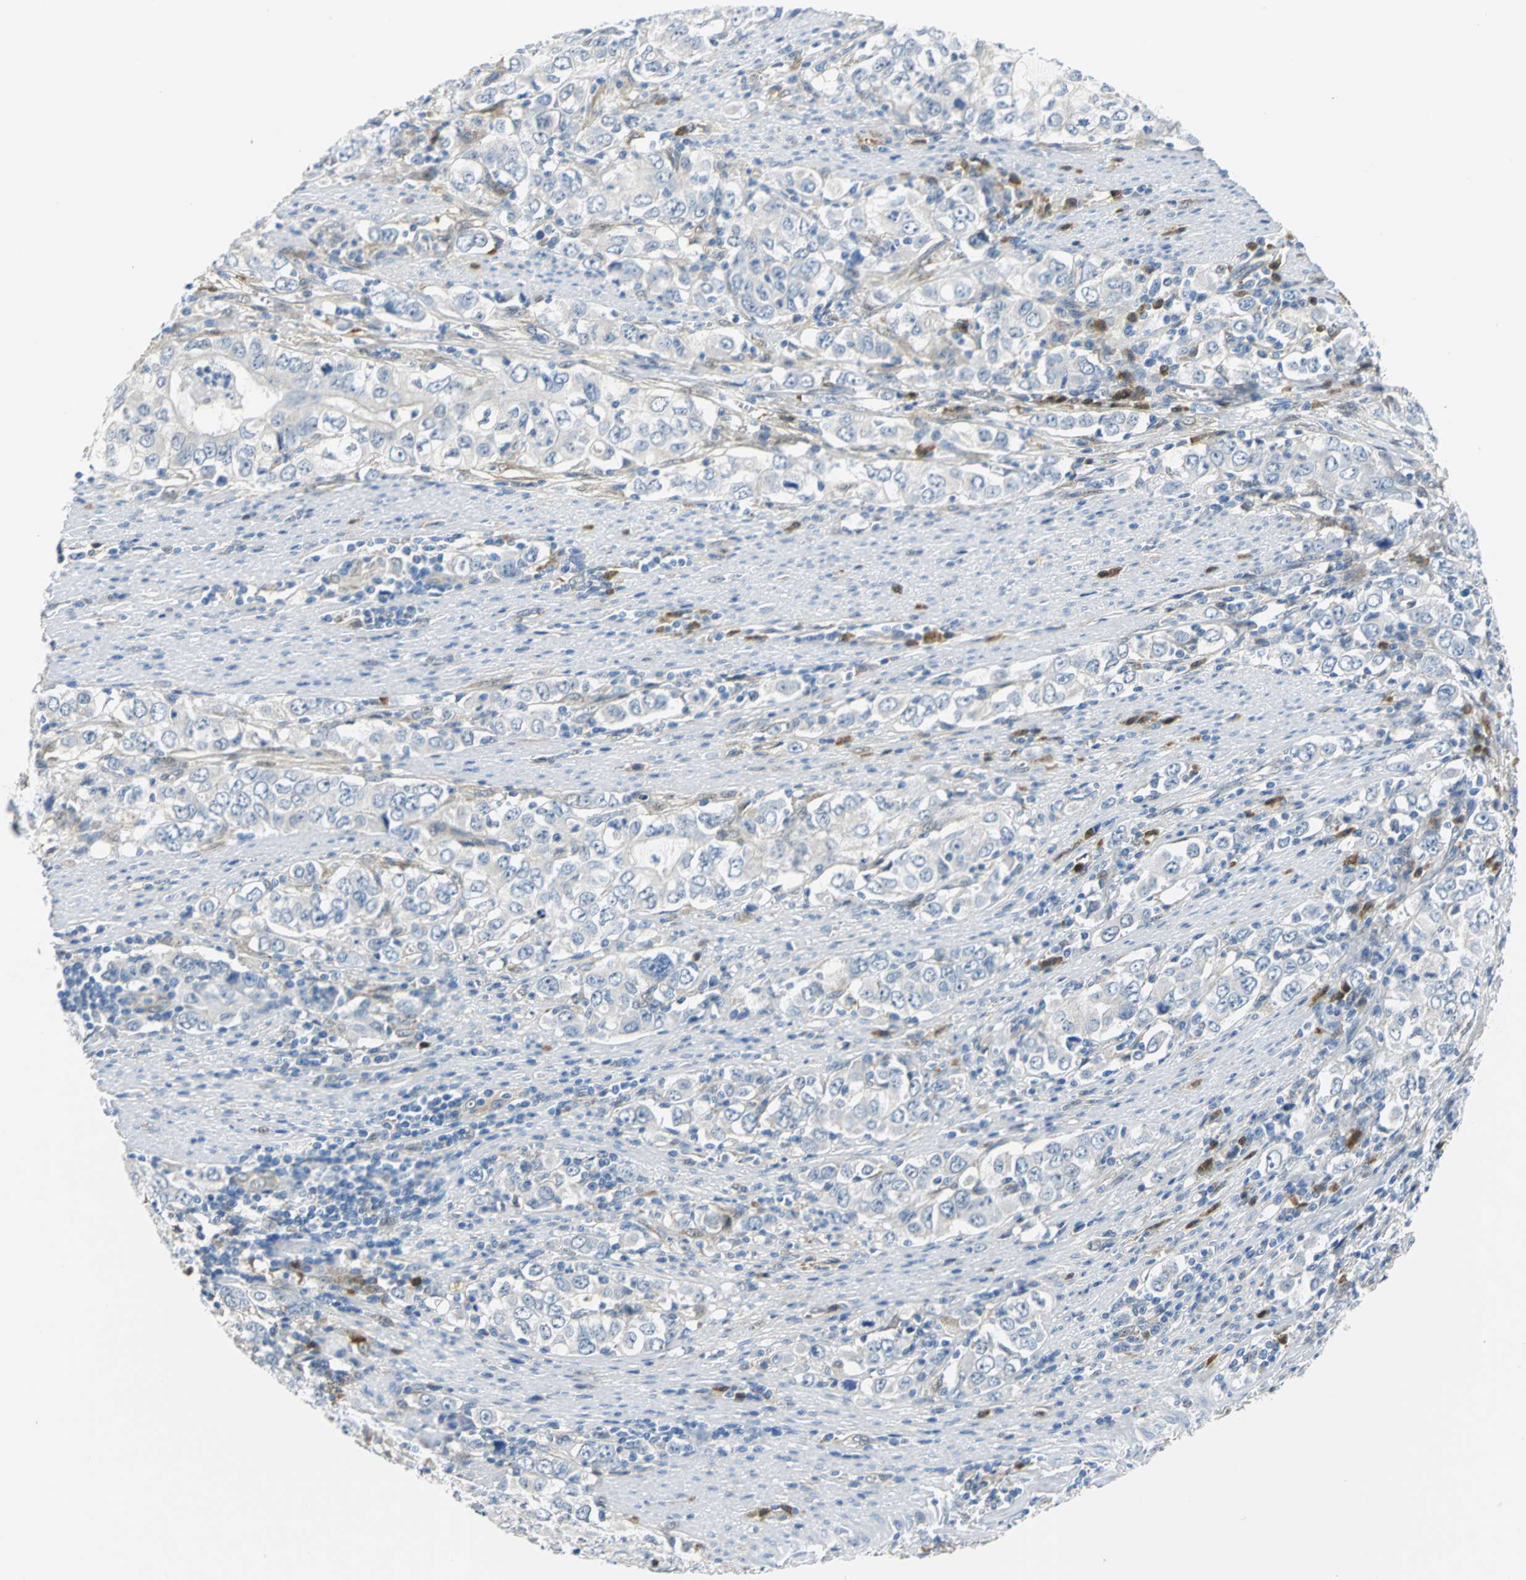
{"staining": {"intensity": "negative", "quantity": "none", "location": "none"}, "tissue": "stomach cancer", "cell_type": "Tumor cells", "image_type": "cancer", "snomed": [{"axis": "morphology", "description": "Adenocarcinoma, NOS"}, {"axis": "topography", "description": "Stomach, lower"}], "caption": "Protein analysis of adenocarcinoma (stomach) shows no significant expression in tumor cells.", "gene": "PGM3", "patient": {"sex": "female", "age": 72}}